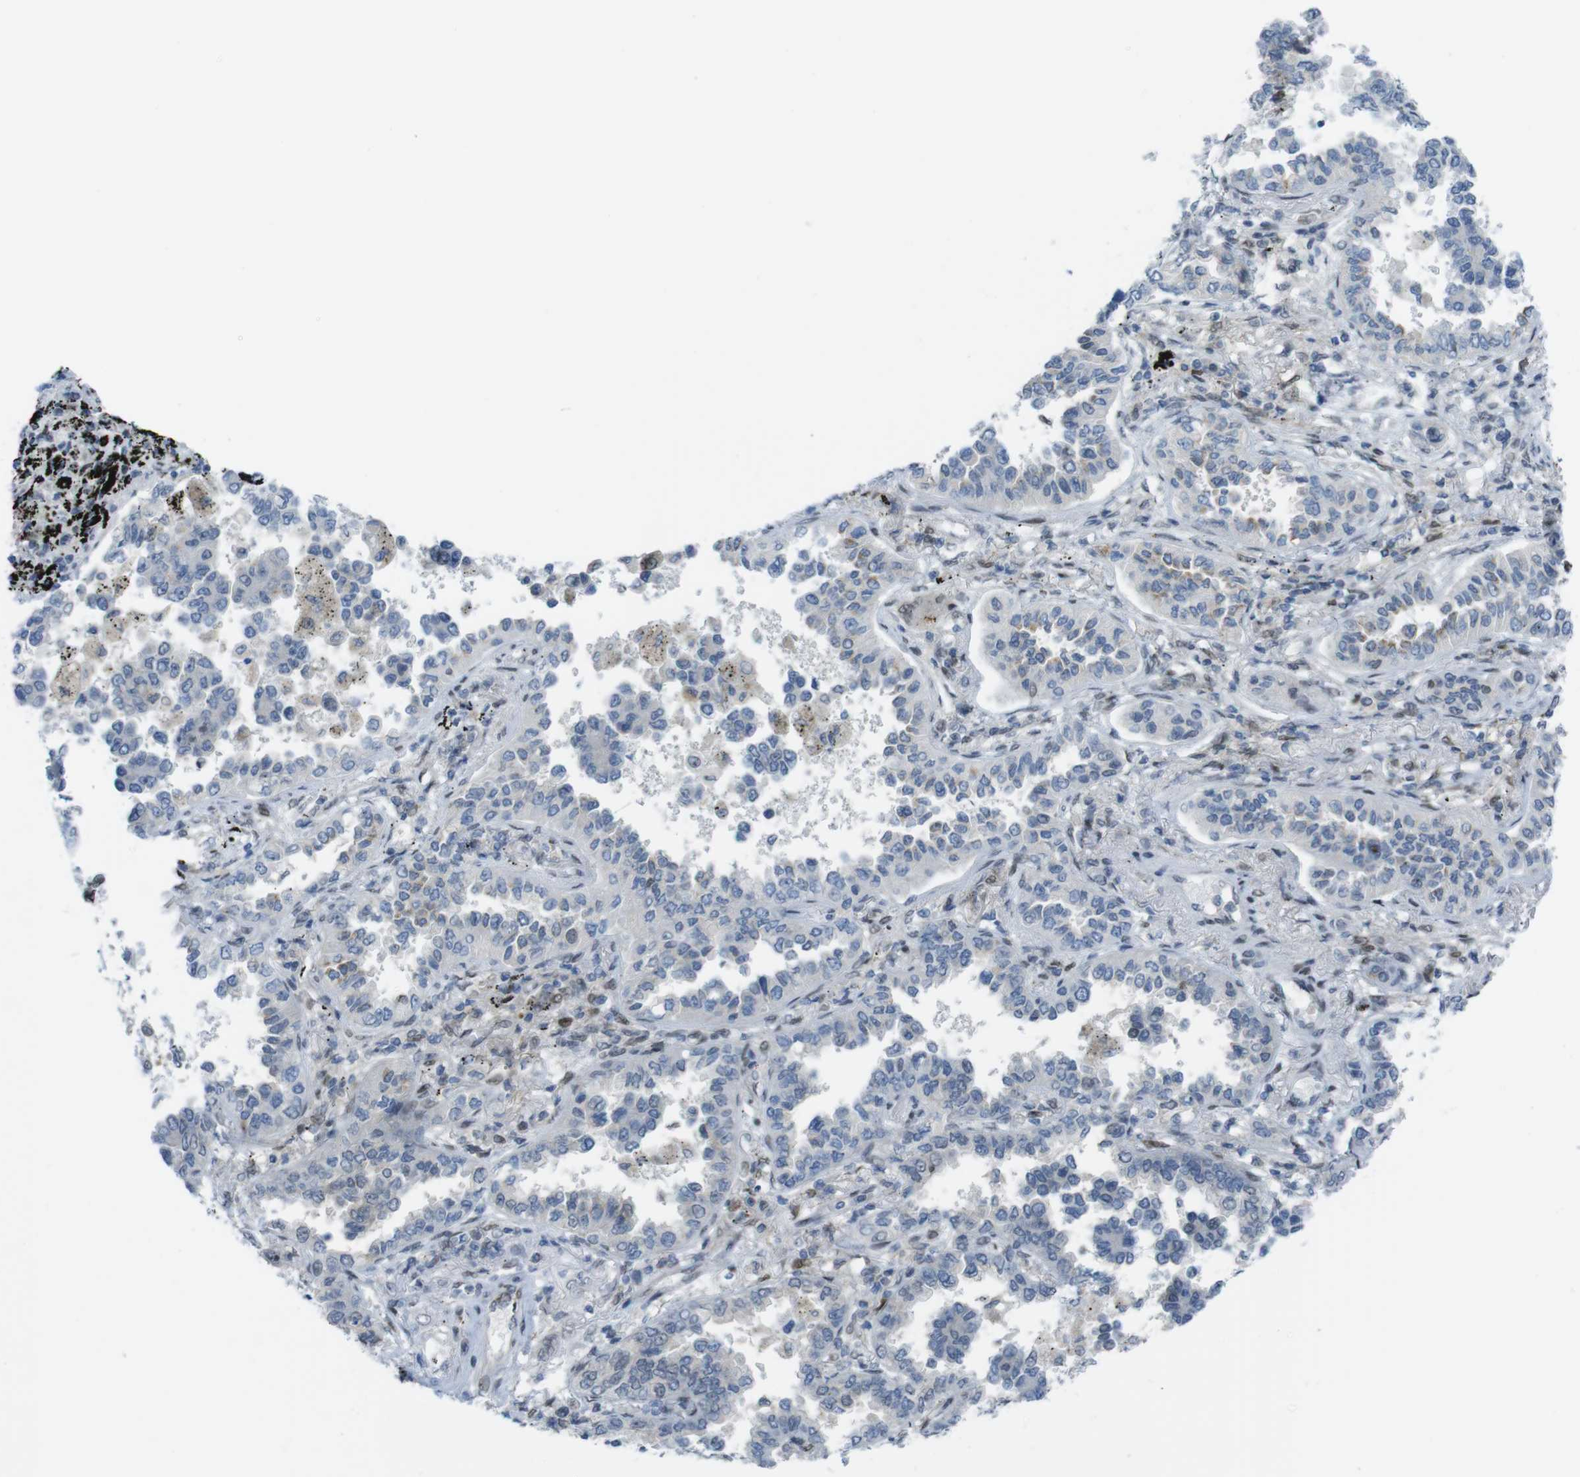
{"staining": {"intensity": "negative", "quantity": "none", "location": "none"}, "tissue": "lung cancer", "cell_type": "Tumor cells", "image_type": "cancer", "snomed": [{"axis": "morphology", "description": "Normal tissue, NOS"}, {"axis": "morphology", "description": "Adenocarcinoma, NOS"}, {"axis": "topography", "description": "Lung"}], "caption": "An IHC histopathology image of lung cancer (adenocarcinoma) is shown. There is no staining in tumor cells of lung cancer (adenocarcinoma).", "gene": "UBB", "patient": {"sex": "male", "age": 59}}